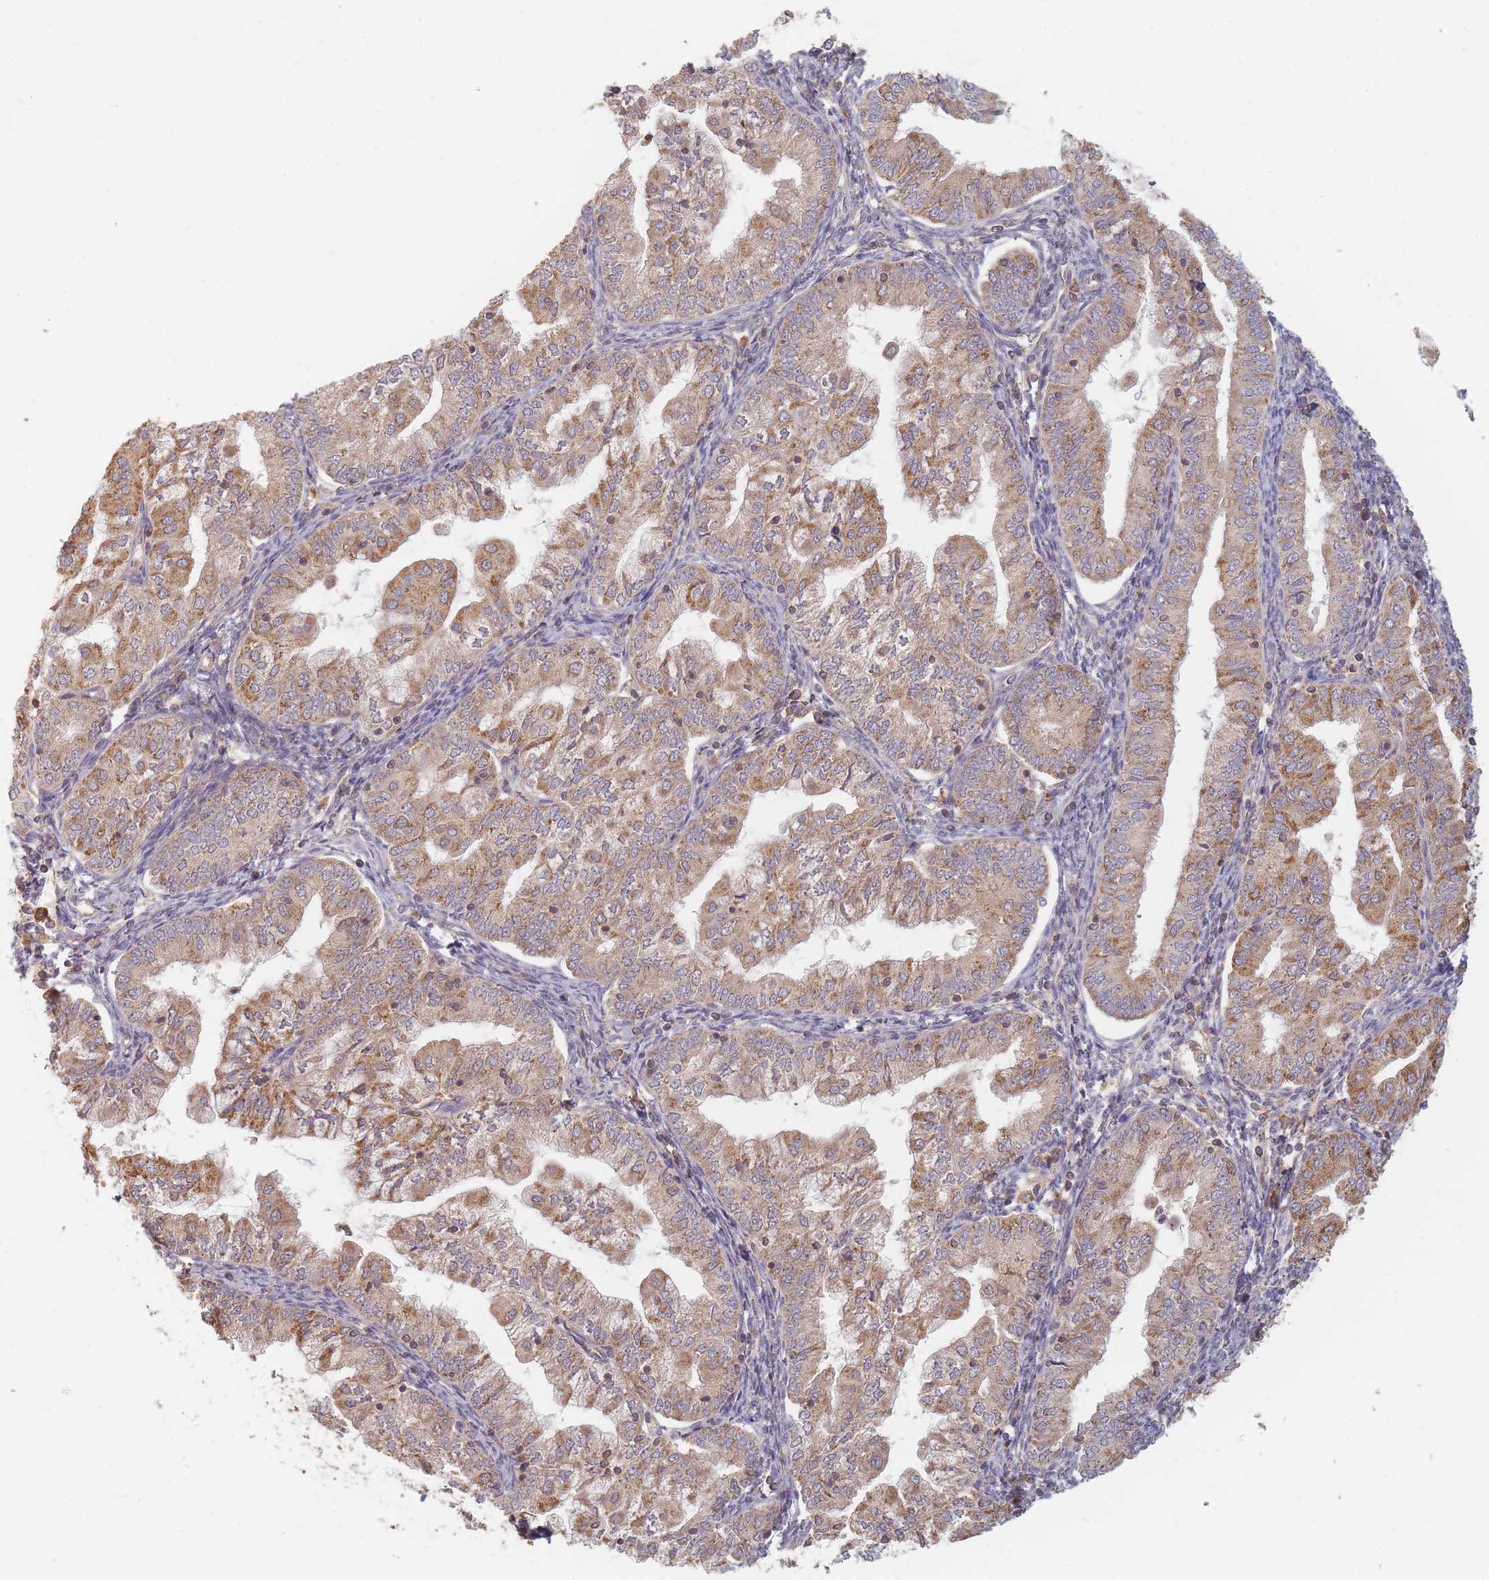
{"staining": {"intensity": "moderate", "quantity": ">75%", "location": "cytoplasmic/membranous"}, "tissue": "endometrial cancer", "cell_type": "Tumor cells", "image_type": "cancer", "snomed": [{"axis": "morphology", "description": "Adenocarcinoma, NOS"}, {"axis": "topography", "description": "Endometrium"}], "caption": "Brown immunohistochemical staining in endometrial adenocarcinoma demonstrates moderate cytoplasmic/membranous positivity in about >75% of tumor cells.", "gene": "SLC35F3", "patient": {"sex": "female", "age": 55}}